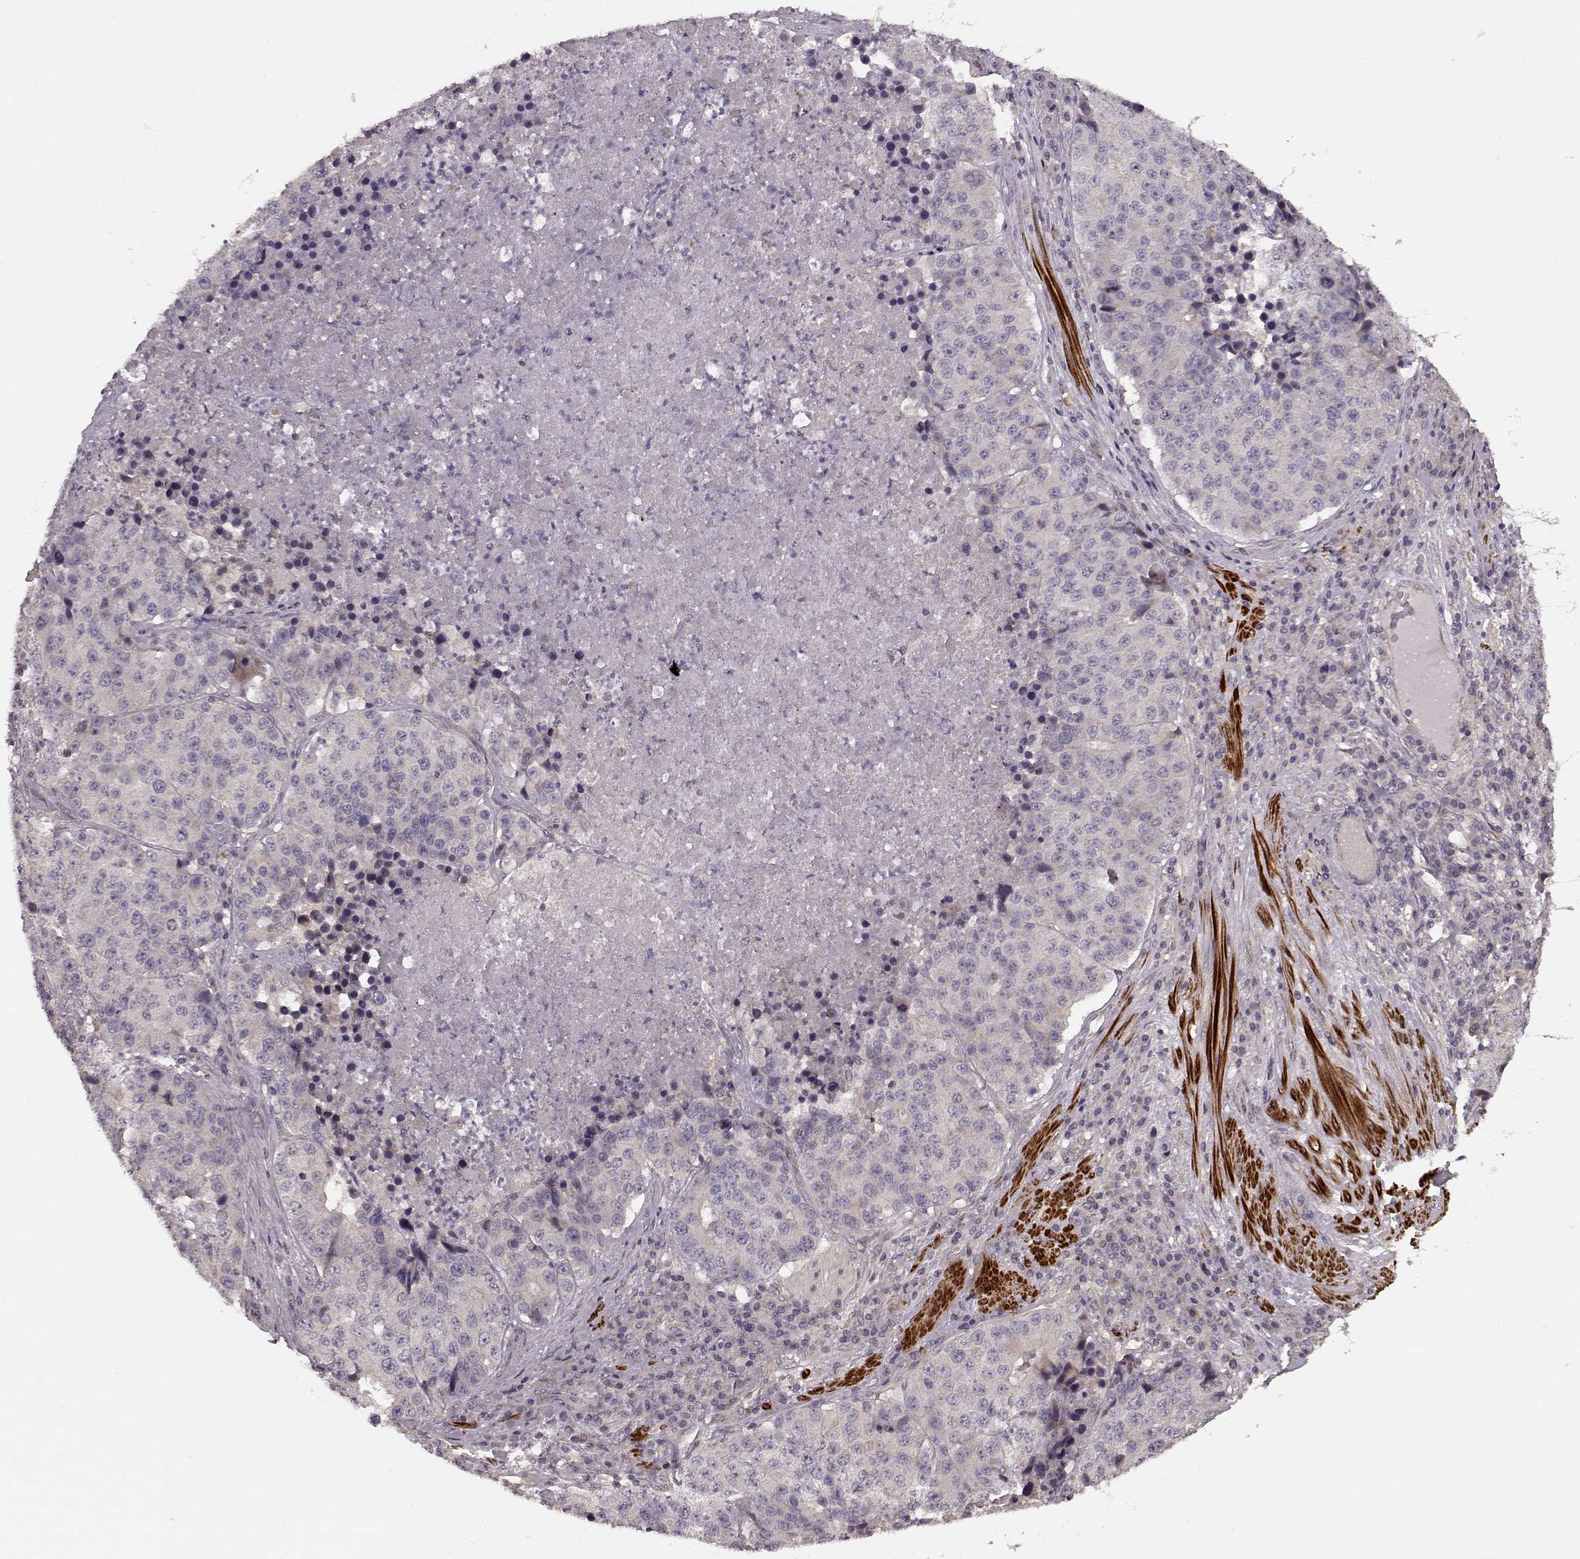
{"staining": {"intensity": "negative", "quantity": "none", "location": "none"}, "tissue": "stomach cancer", "cell_type": "Tumor cells", "image_type": "cancer", "snomed": [{"axis": "morphology", "description": "Adenocarcinoma, NOS"}, {"axis": "topography", "description": "Stomach"}], "caption": "Tumor cells are negative for brown protein staining in stomach cancer (adenocarcinoma). The staining is performed using DAB brown chromogen with nuclei counter-stained in using hematoxylin.", "gene": "SLAIN2", "patient": {"sex": "male", "age": 71}}